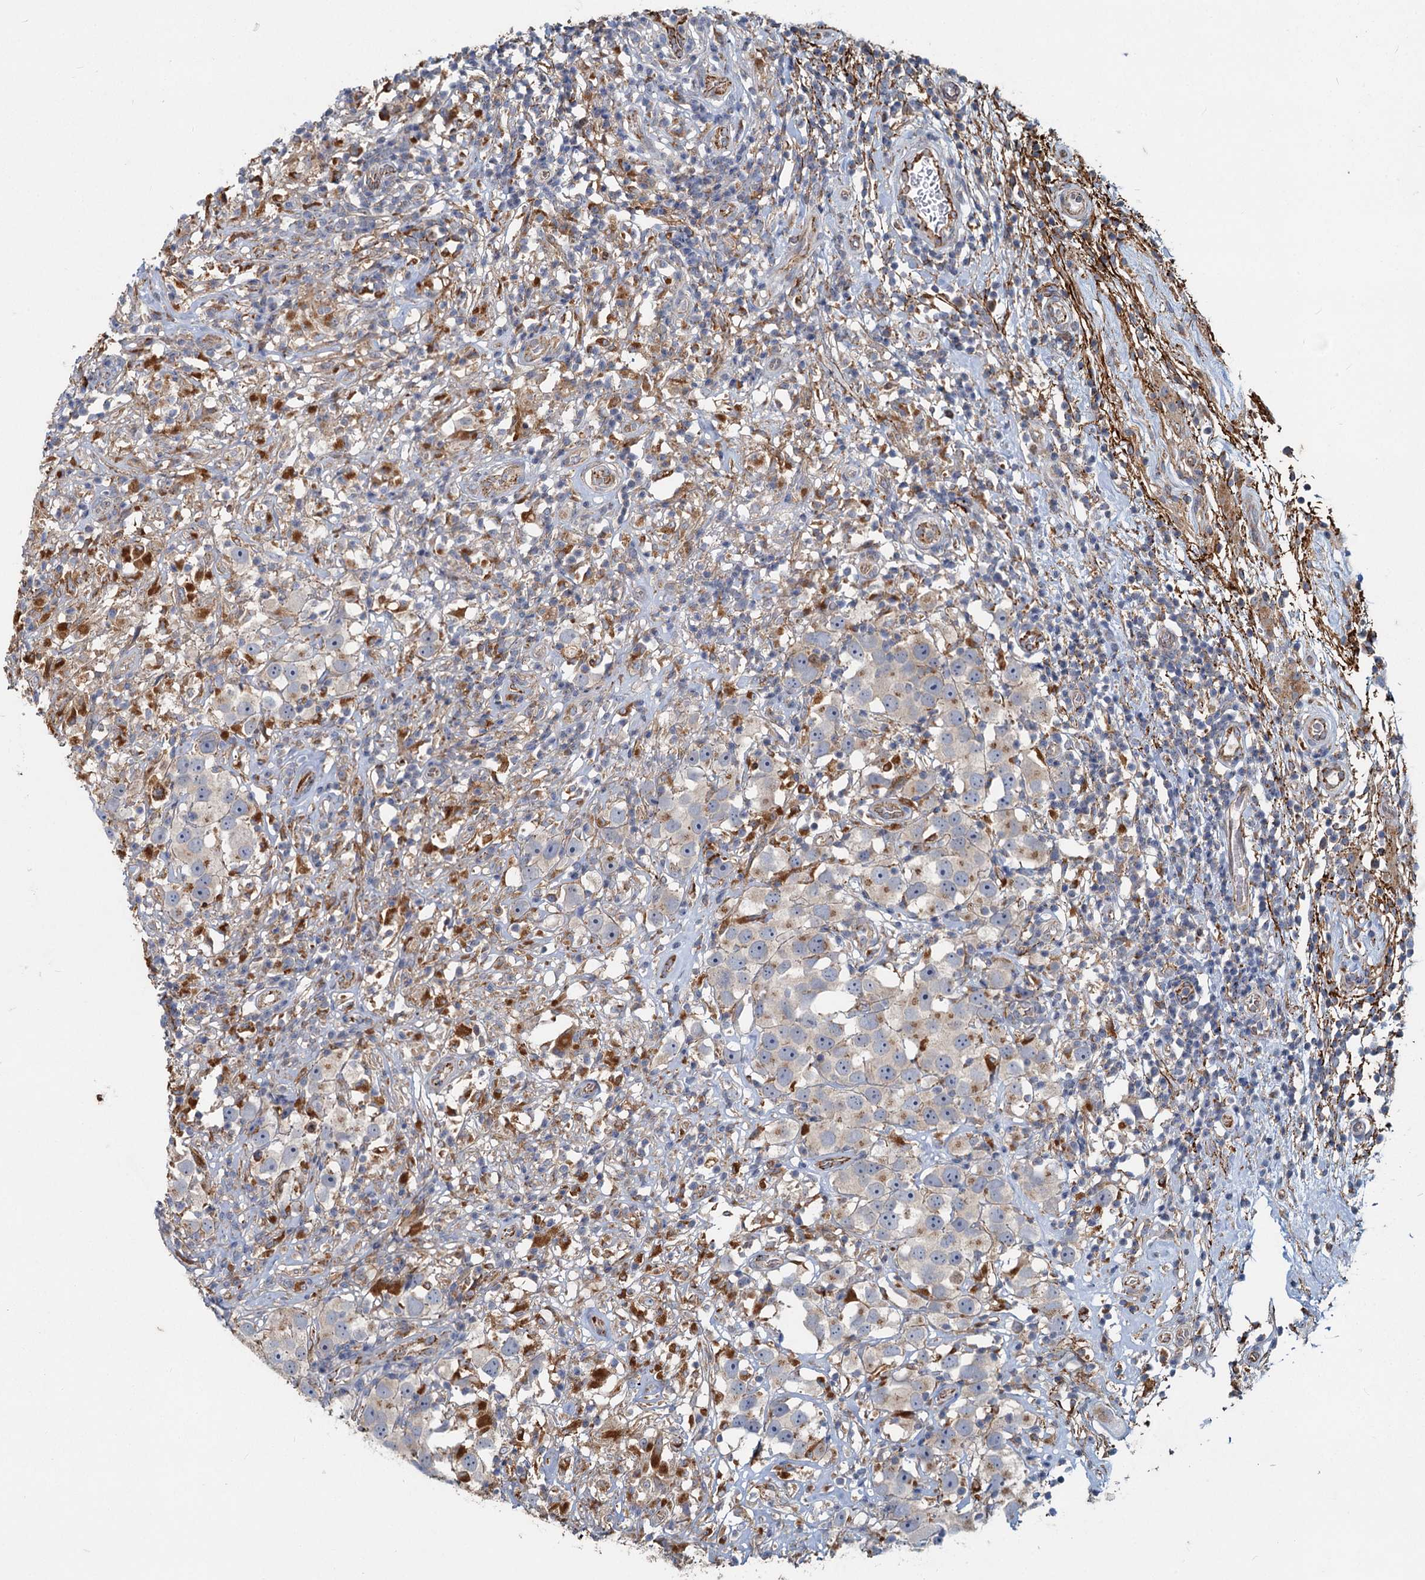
{"staining": {"intensity": "negative", "quantity": "none", "location": "none"}, "tissue": "testis cancer", "cell_type": "Tumor cells", "image_type": "cancer", "snomed": [{"axis": "morphology", "description": "Seminoma, NOS"}, {"axis": "topography", "description": "Testis"}], "caption": "Protein analysis of seminoma (testis) shows no significant expression in tumor cells. Nuclei are stained in blue.", "gene": "ADCY2", "patient": {"sex": "male", "age": 49}}